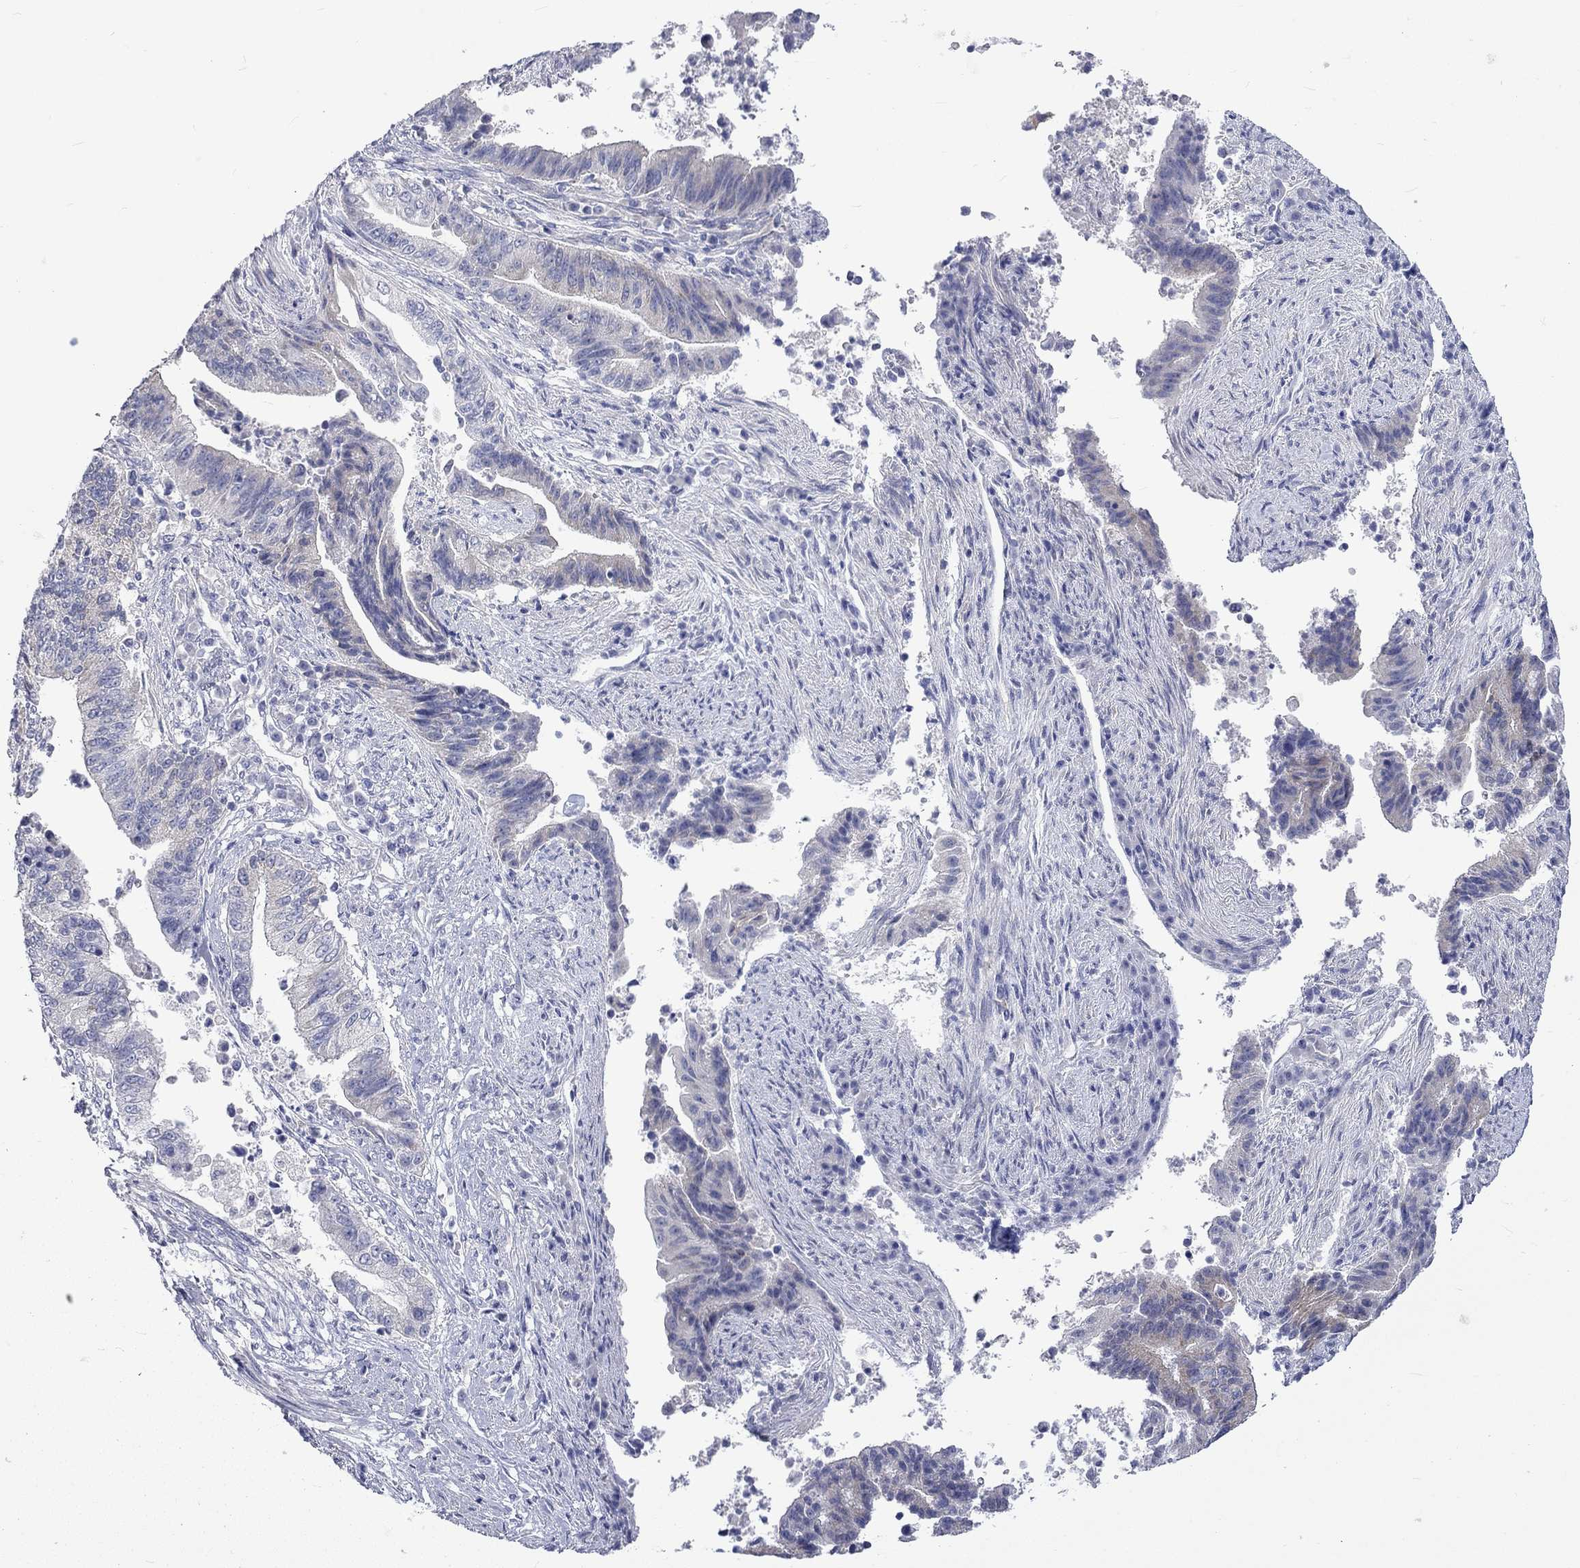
{"staining": {"intensity": "negative", "quantity": "none", "location": "none"}, "tissue": "endometrial cancer", "cell_type": "Tumor cells", "image_type": "cancer", "snomed": [{"axis": "morphology", "description": "Adenocarcinoma, NOS"}, {"axis": "topography", "description": "Uterus"}, {"axis": "topography", "description": "Endometrium"}], "caption": "High power microscopy image of an IHC histopathology image of endometrial adenocarcinoma, revealing no significant expression in tumor cells.", "gene": "CERS1", "patient": {"sex": "female", "age": 54}}